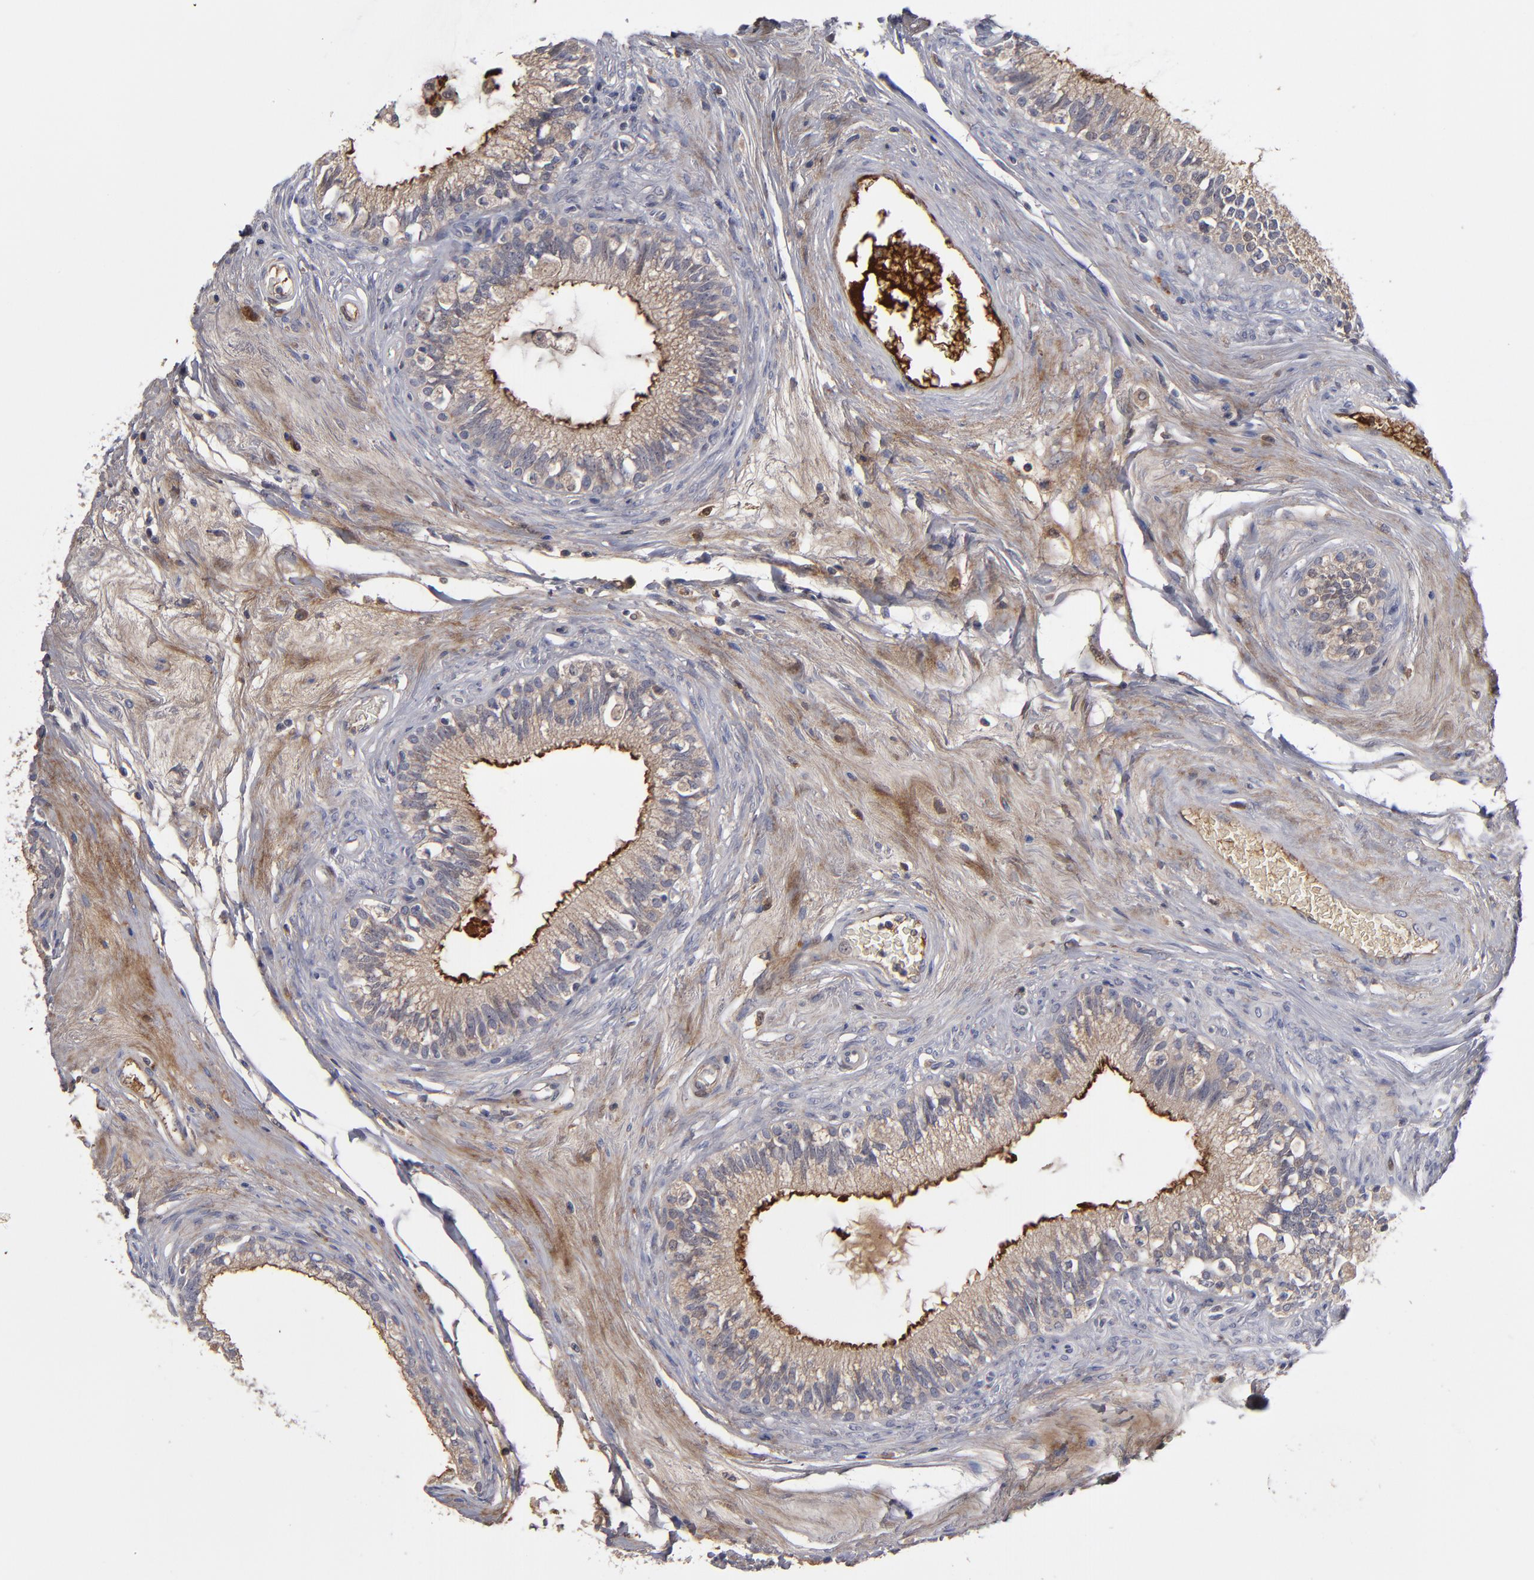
{"staining": {"intensity": "moderate", "quantity": ">75%", "location": "cytoplasmic/membranous"}, "tissue": "epididymis", "cell_type": "Glandular cells", "image_type": "normal", "snomed": [{"axis": "morphology", "description": "Normal tissue, NOS"}, {"axis": "topography", "description": "Epididymis"}], "caption": "Brown immunohistochemical staining in unremarkable epididymis exhibits moderate cytoplasmic/membranous expression in approximately >75% of glandular cells. The protein of interest is stained brown, and the nuclei are stained in blue (DAB IHC with brightfield microscopy, high magnification).", "gene": "EXD2", "patient": {"sex": "male", "age": 68}}